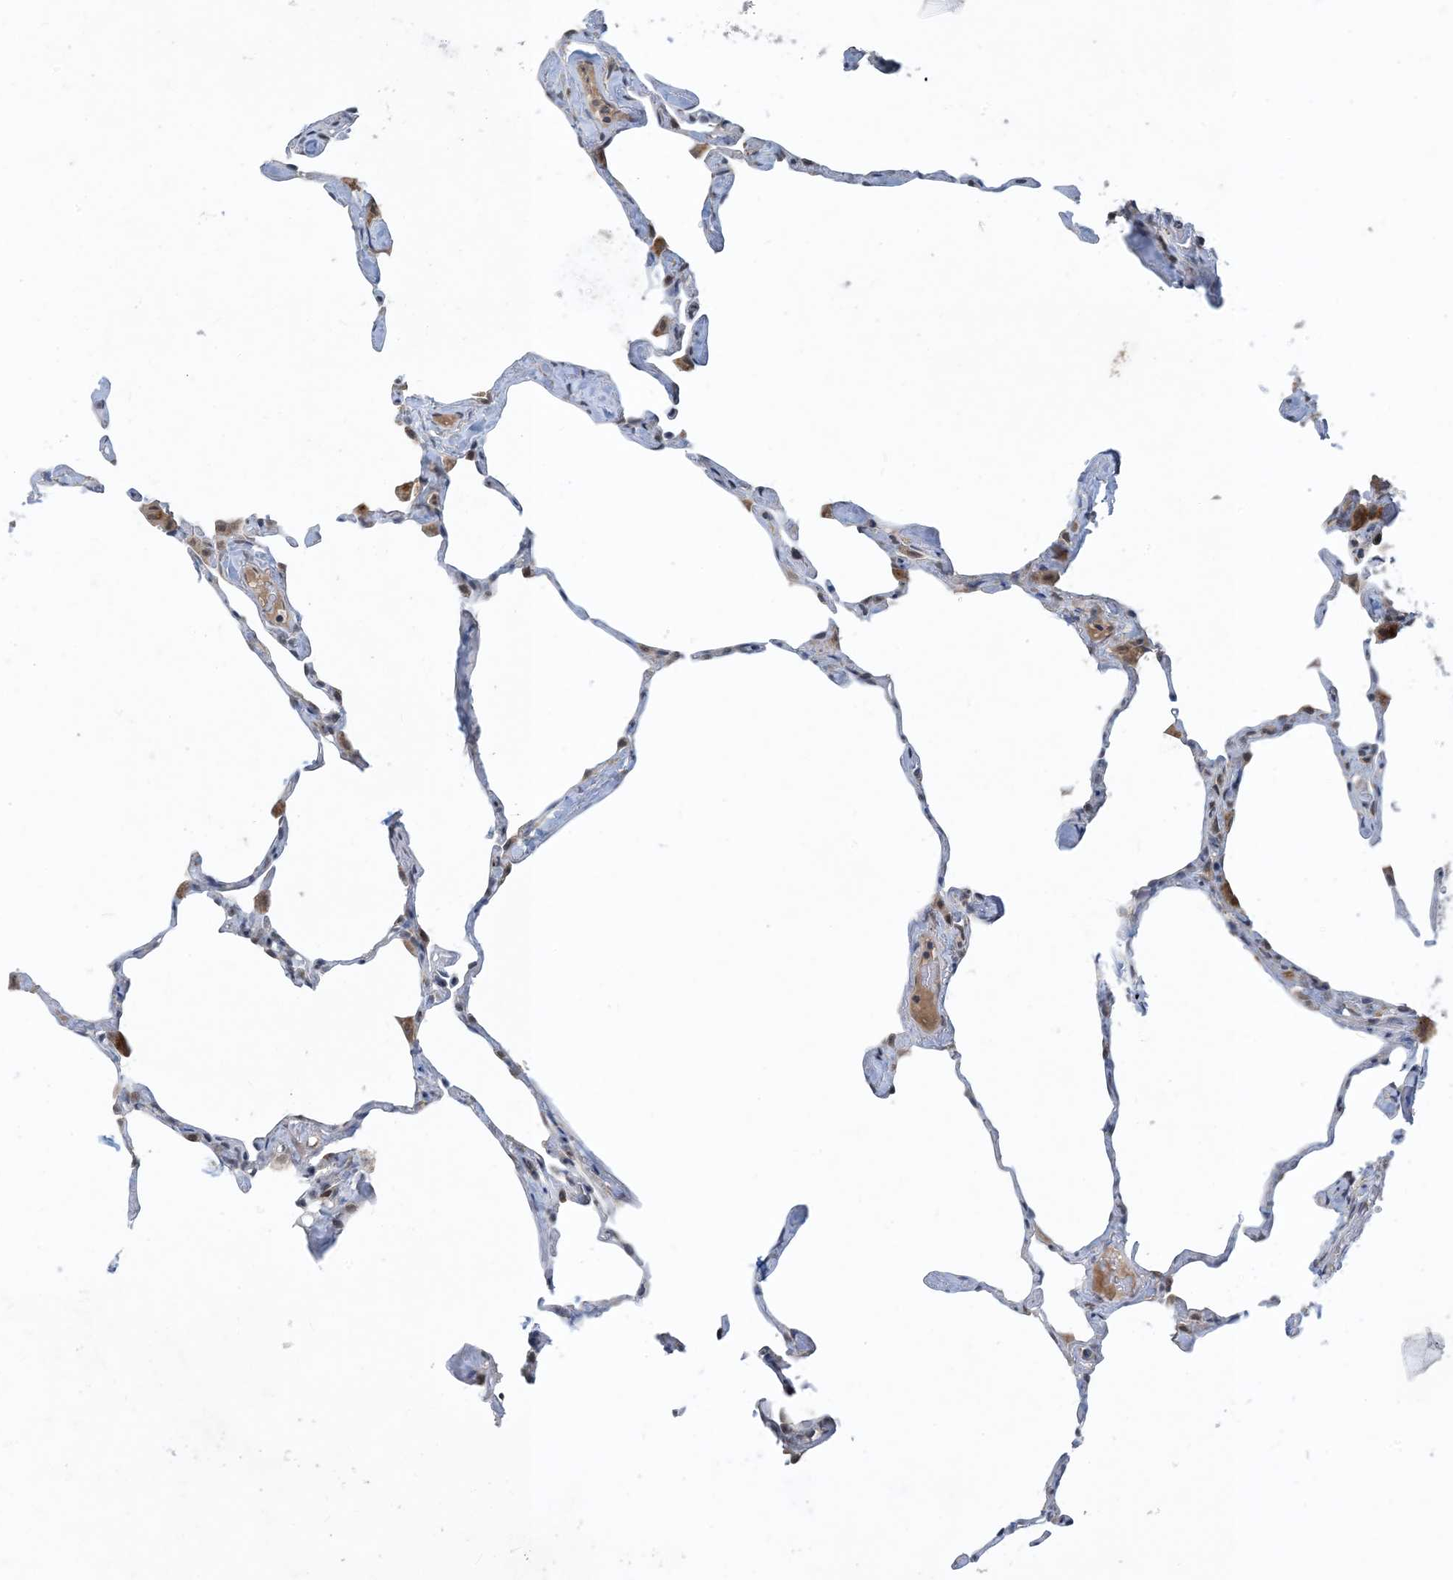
{"staining": {"intensity": "negative", "quantity": "none", "location": "none"}, "tissue": "lung", "cell_type": "Alveolar cells", "image_type": "normal", "snomed": [{"axis": "morphology", "description": "Normal tissue, NOS"}, {"axis": "topography", "description": "Lung"}], "caption": "Alveolar cells are negative for brown protein staining in unremarkable lung. Brightfield microscopy of immunohistochemistry stained with DAB (3,3'-diaminobenzidine) (brown) and hematoxylin (blue), captured at high magnification.", "gene": "TINAG", "patient": {"sex": "male", "age": 65}}